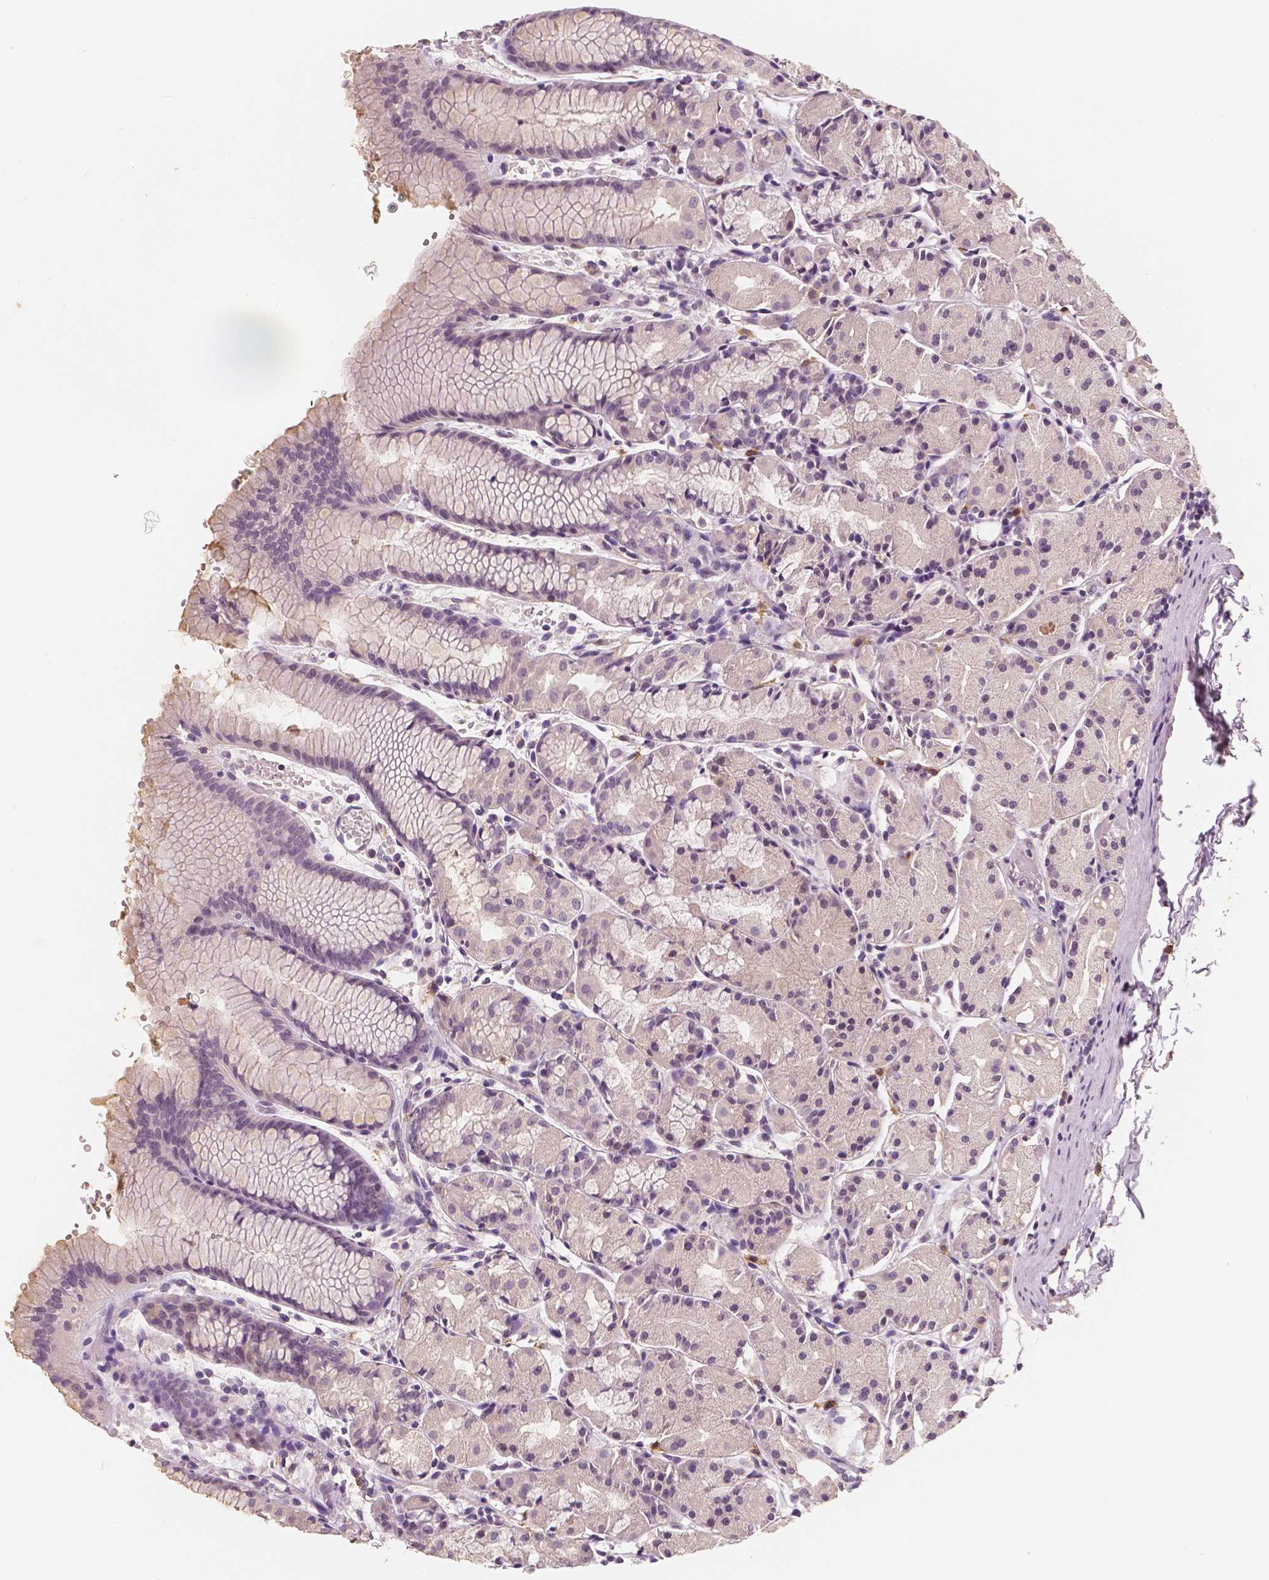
{"staining": {"intensity": "negative", "quantity": "none", "location": "none"}, "tissue": "stomach", "cell_type": "Glandular cells", "image_type": "normal", "snomed": [{"axis": "morphology", "description": "Normal tissue, NOS"}, {"axis": "topography", "description": "Stomach, upper"}], "caption": "Immunohistochemistry (IHC) of benign human stomach shows no positivity in glandular cells.", "gene": "KIT", "patient": {"sex": "male", "age": 47}}